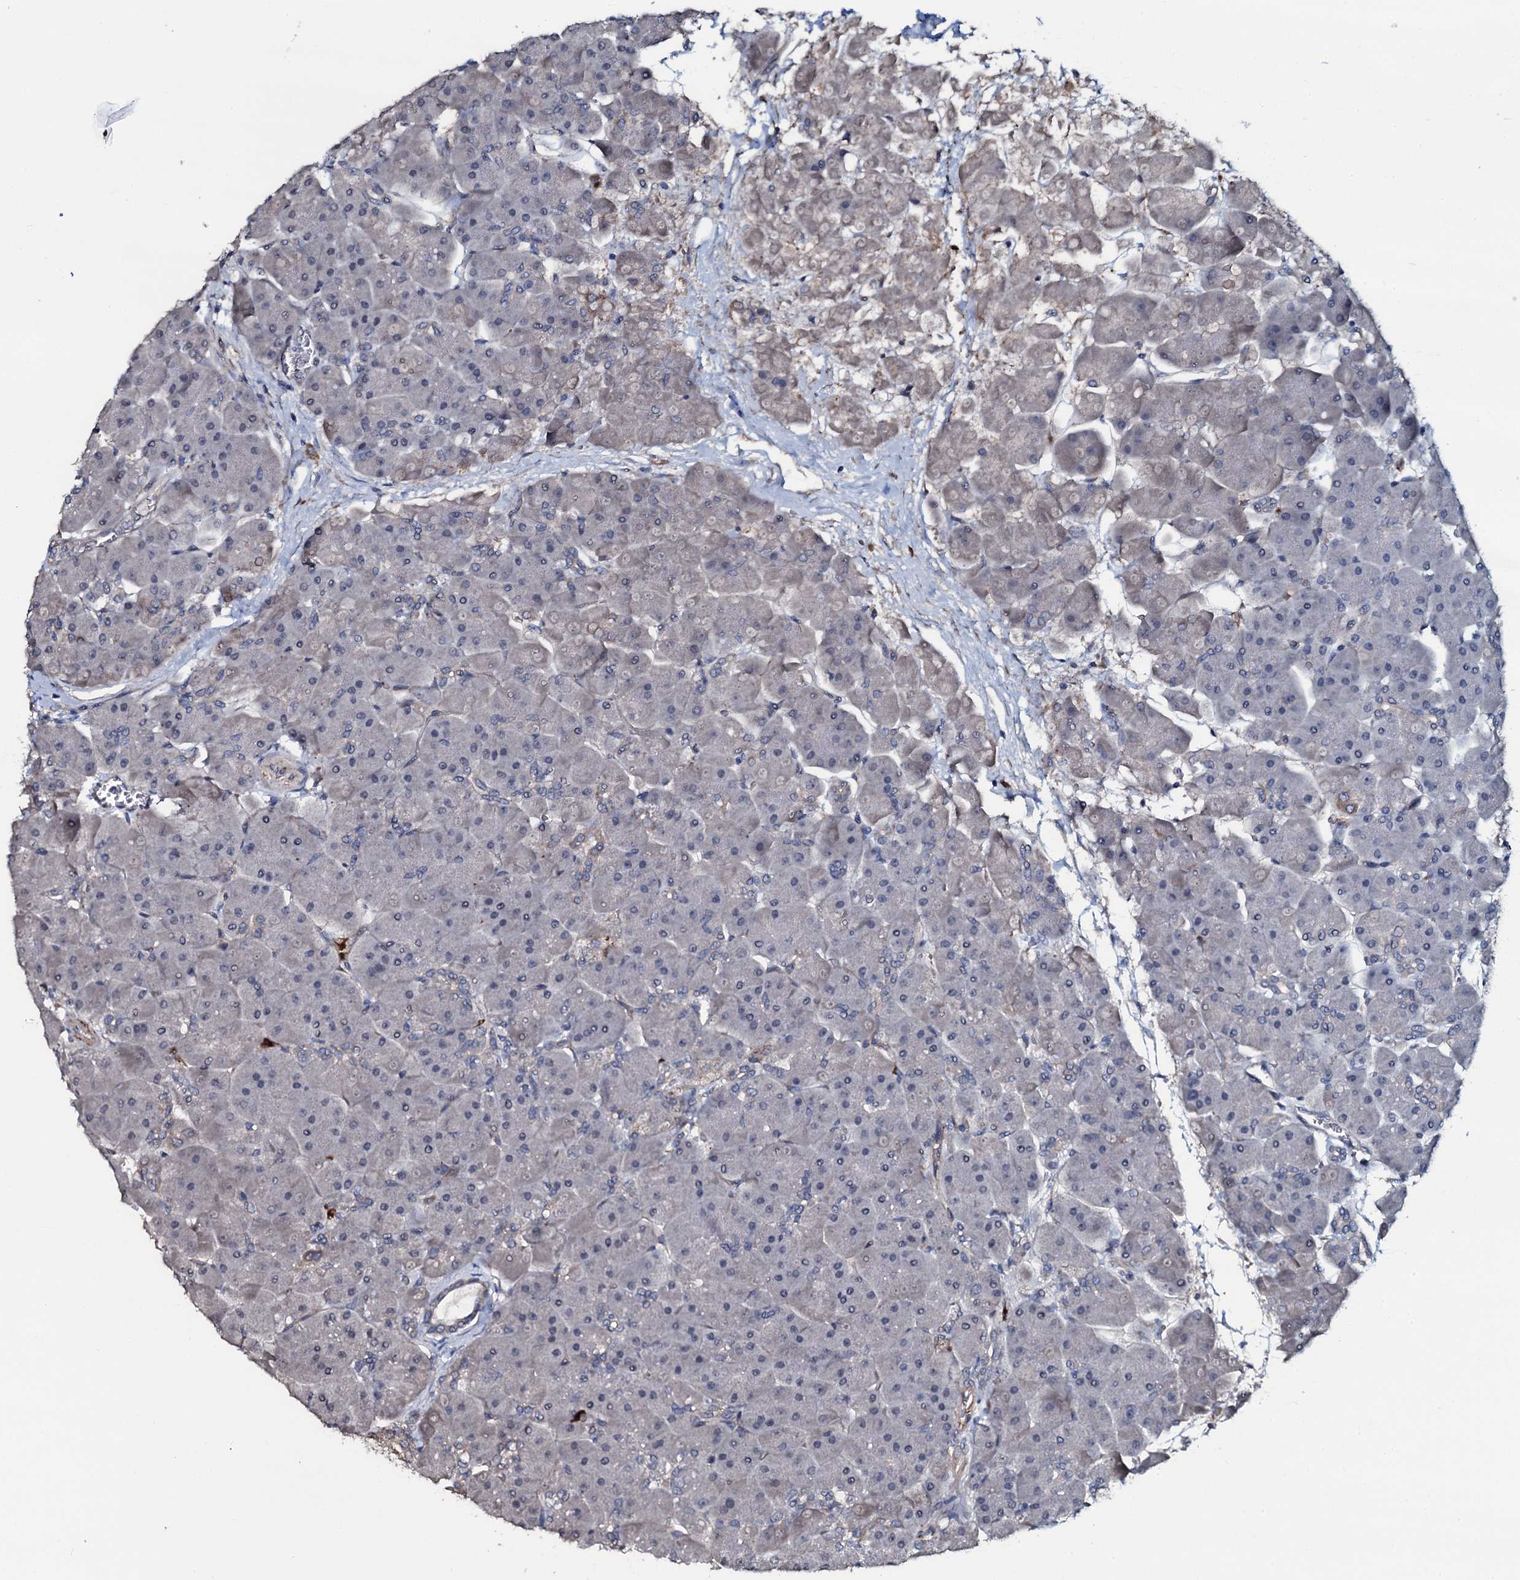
{"staining": {"intensity": "negative", "quantity": "none", "location": "none"}, "tissue": "pancreas", "cell_type": "Exocrine glandular cells", "image_type": "normal", "snomed": [{"axis": "morphology", "description": "Normal tissue, NOS"}, {"axis": "topography", "description": "Pancreas"}], "caption": "Micrograph shows no protein positivity in exocrine glandular cells of unremarkable pancreas. (Immunohistochemistry, brightfield microscopy, high magnification).", "gene": "IL12B", "patient": {"sex": "male", "age": 66}}